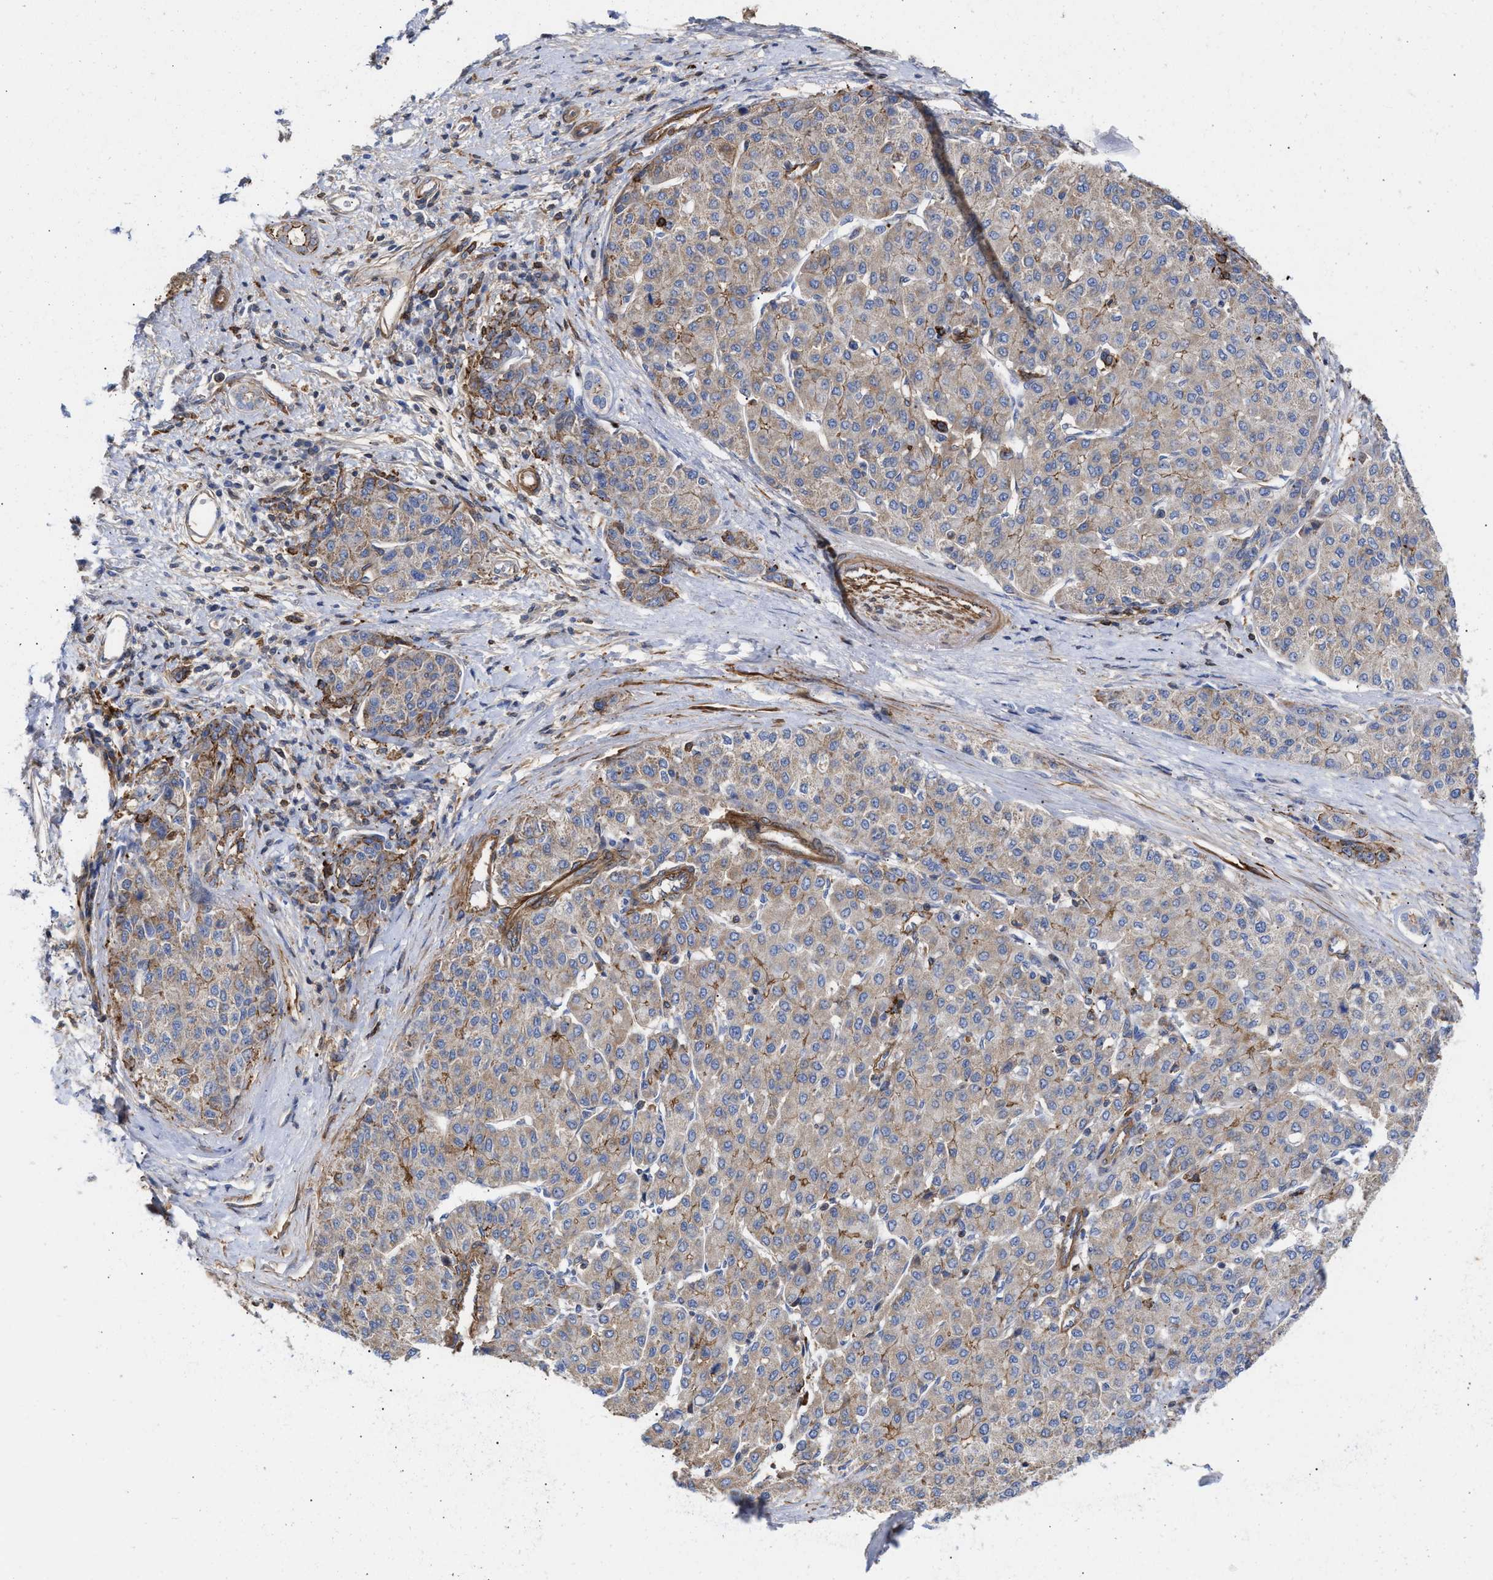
{"staining": {"intensity": "weak", "quantity": "<25%", "location": "cytoplasmic/membranous"}, "tissue": "liver cancer", "cell_type": "Tumor cells", "image_type": "cancer", "snomed": [{"axis": "morphology", "description": "Carcinoma, Hepatocellular, NOS"}, {"axis": "topography", "description": "Liver"}], "caption": "A histopathology image of human hepatocellular carcinoma (liver) is negative for staining in tumor cells.", "gene": "HS3ST5", "patient": {"sex": "male", "age": 65}}